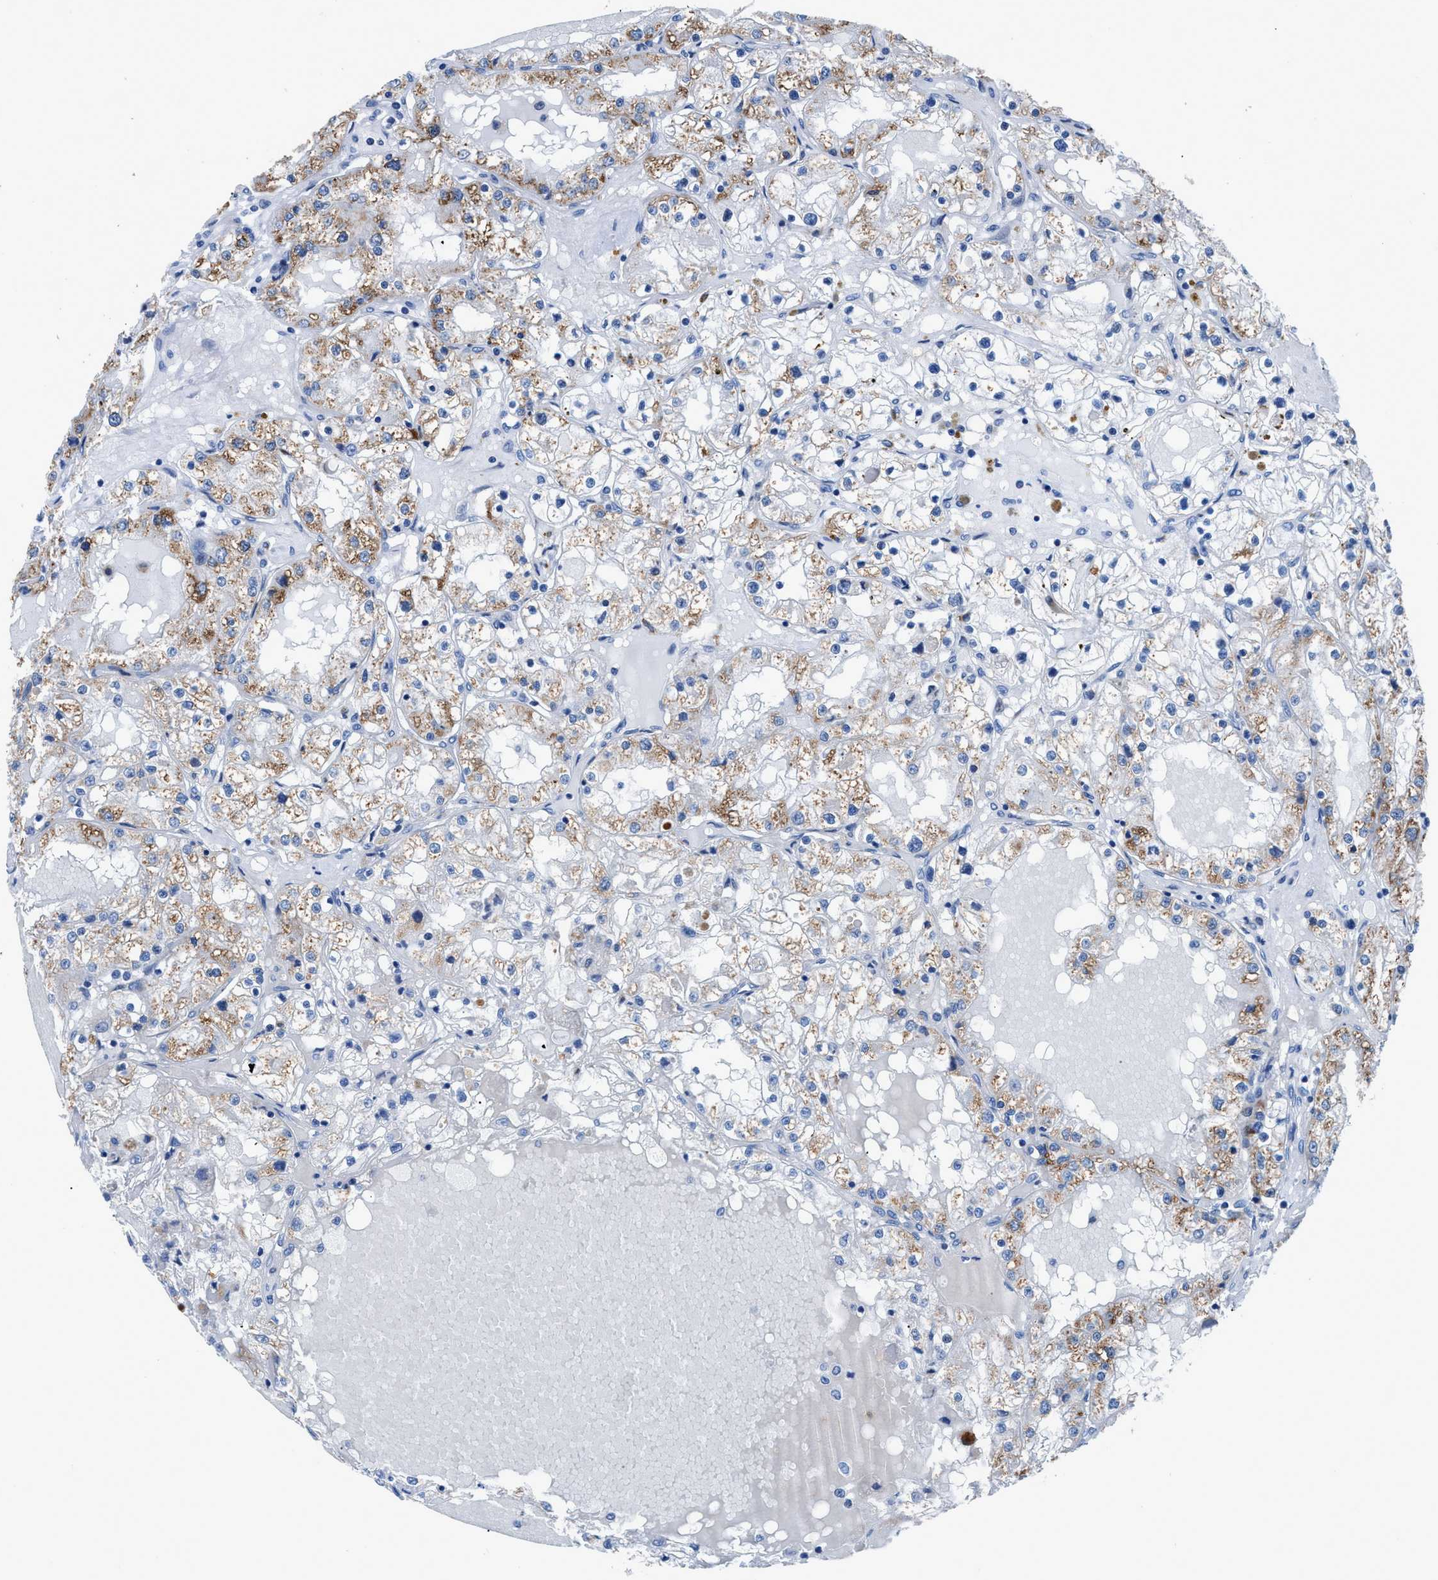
{"staining": {"intensity": "moderate", "quantity": "25%-75%", "location": "cytoplasmic/membranous"}, "tissue": "renal cancer", "cell_type": "Tumor cells", "image_type": "cancer", "snomed": [{"axis": "morphology", "description": "Adenocarcinoma, NOS"}, {"axis": "topography", "description": "Kidney"}], "caption": "The immunohistochemical stain labels moderate cytoplasmic/membranous positivity in tumor cells of renal adenocarcinoma tissue.", "gene": "UAP1", "patient": {"sex": "male", "age": 68}}